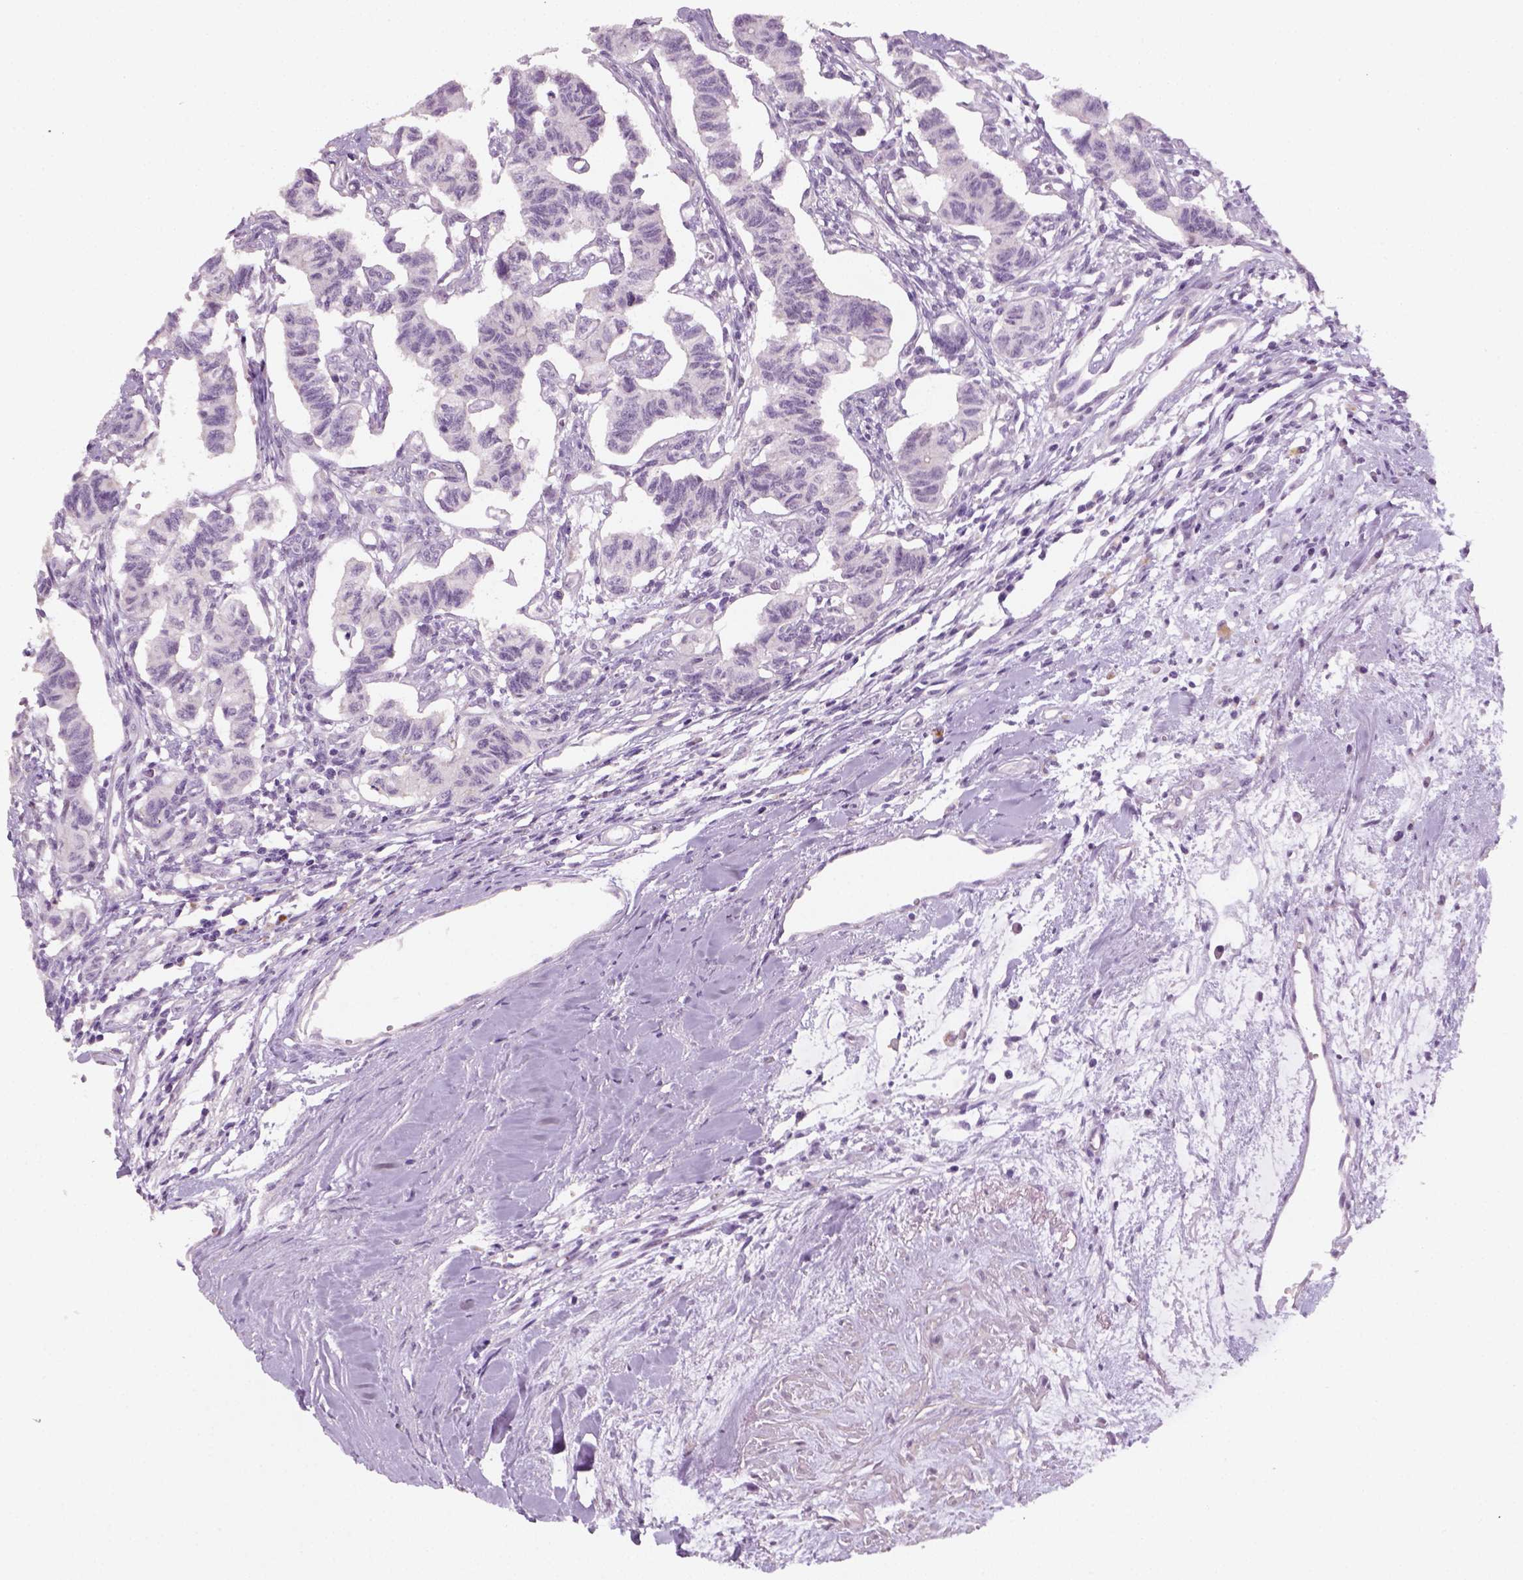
{"staining": {"intensity": "negative", "quantity": "none", "location": "none"}, "tissue": "carcinoid", "cell_type": "Tumor cells", "image_type": "cancer", "snomed": [{"axis": "morphology", "description": "Carcinoid, malignant, NOS"}, {"axis": "topography", "description": "Kidney"}], "caption": "This is a micrograph of IHC staining of carcinoid, which shows no staining in tumor cells.", "gene": "FAM163B", "patient": {"sex": "female", "age": 41}}